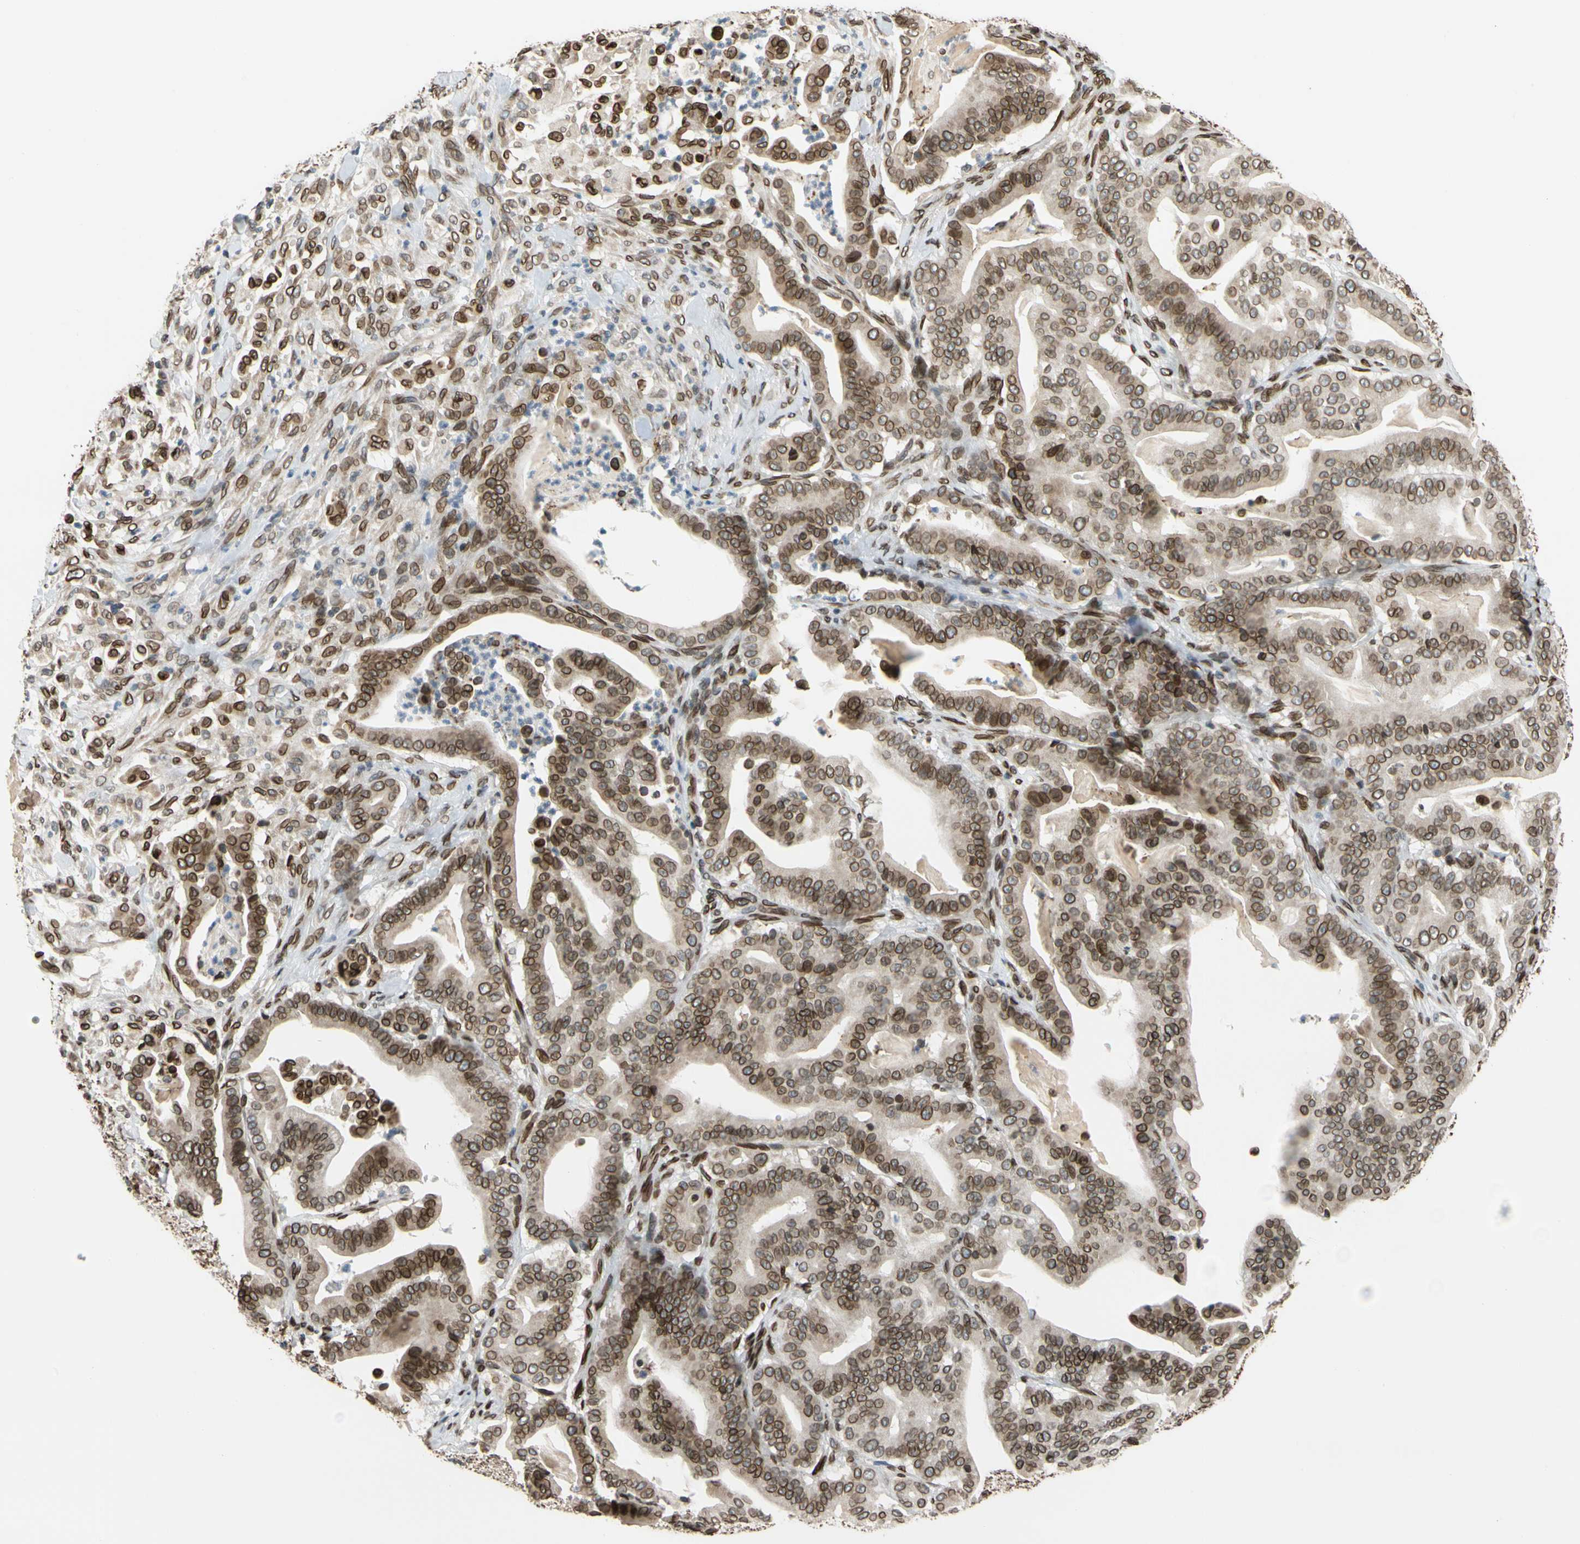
{"staining": {"intensity": "strong", "quantity": ">75%", "location": "cytoplasmic/membranous,nuclear"}, "tissue": "pancreatic cancer", "cell_type": "Tumor cells", "image_type": "cancer", "snomed": [{"axis": "morphology", "description": "Adenocarcinoma, NOS"}, {"axis": "topography", "description": "Pancreas"}], "caption": "Adenocarcinoma (pancreatic) stained with DAB IHC exhibits high levels of strong cytoplasmic/membranous and nuclear staining in approximately >75% of tumor cells.", "gene": "SUN1", "patient": {"sex": "male", "age": 63}}